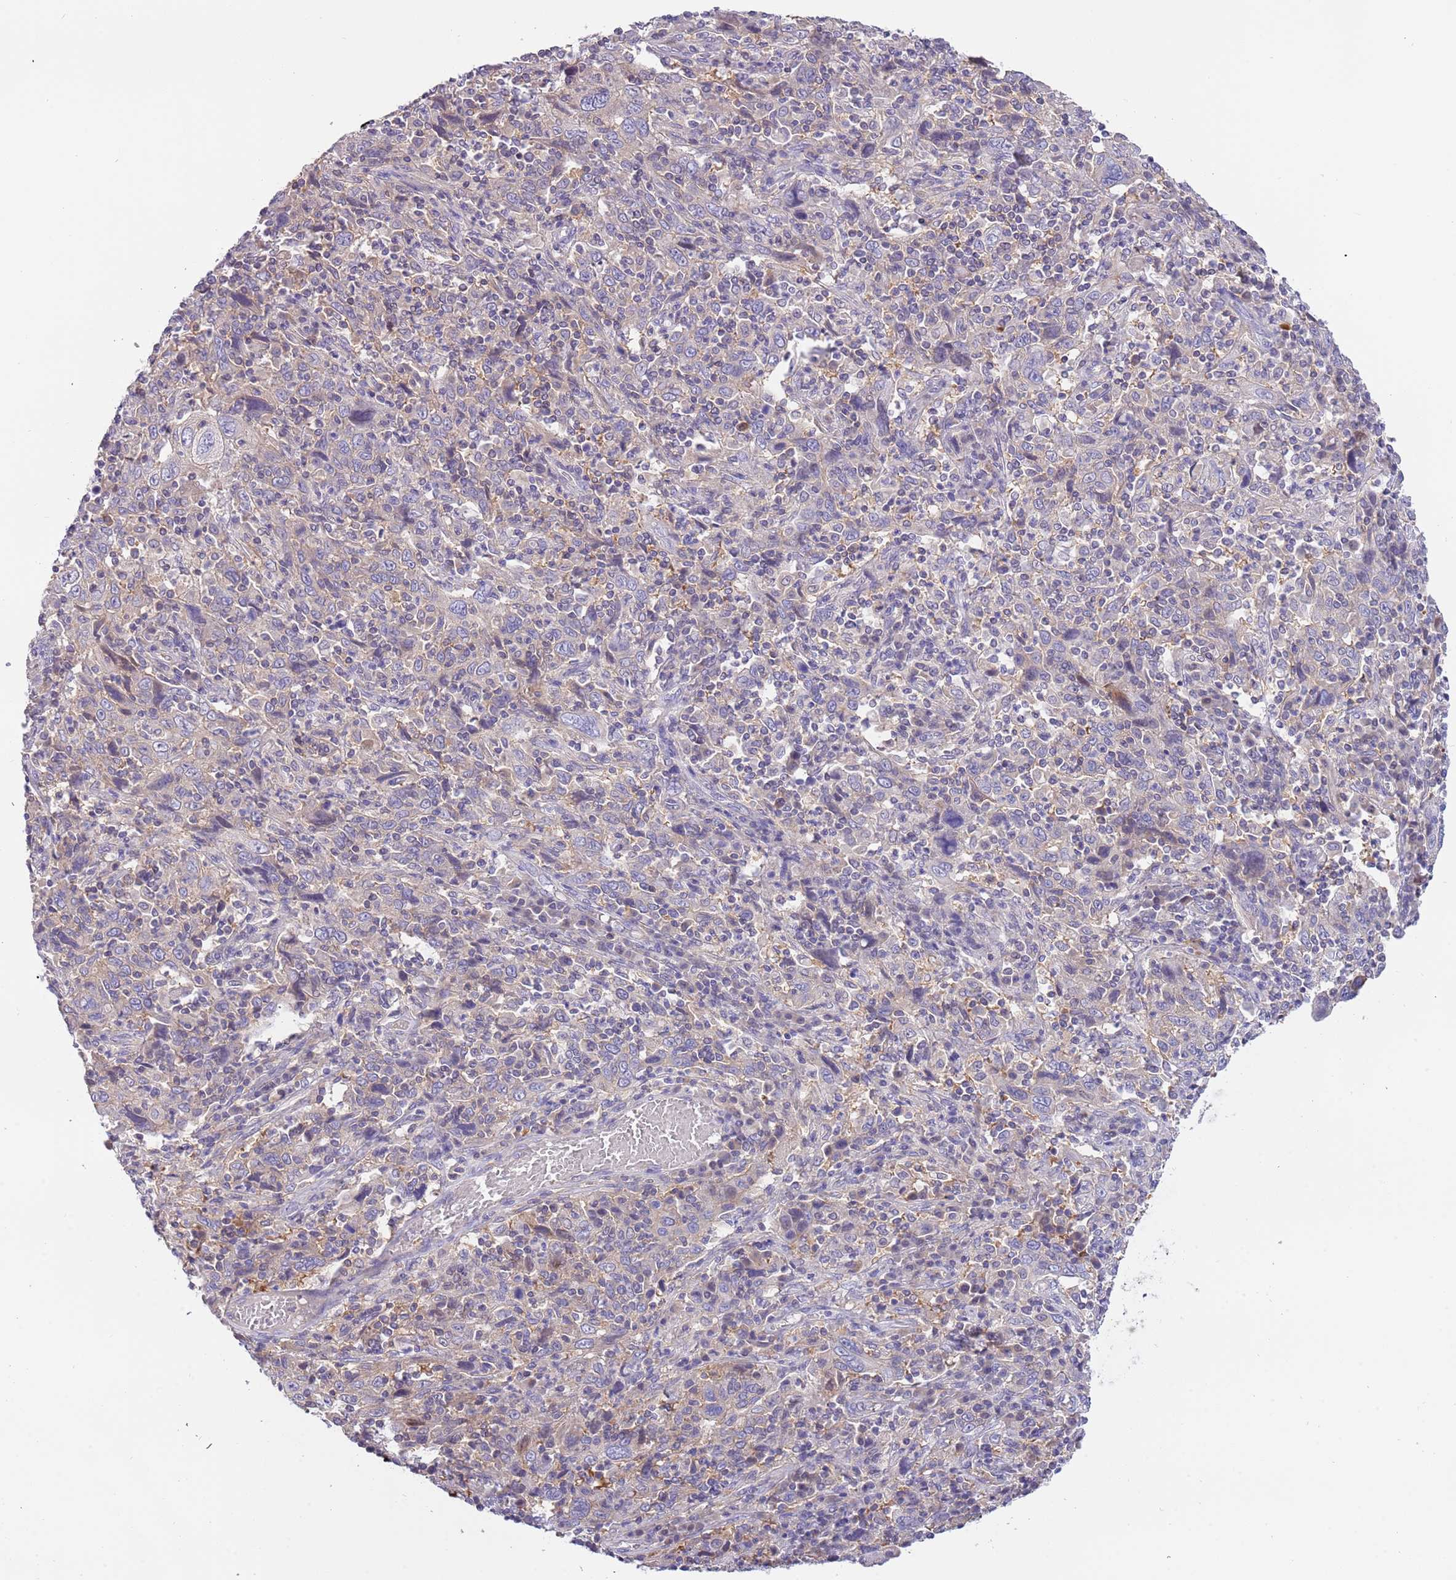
{"staining": {"intensity": "negative", "quantity": "none", "location": "none"}, "tissue": "cervical cancer", "cell_type": "Tumor cells", "image_type": "cancer", "snomed": [{"axis": "morphology", "description": "Squamous cell carcinoma, NOS"}, {"axis": "topography", "description": "Cervix"}], "caption": "Photomicrograph shows no significant protein staining in tumor cells of cervical cancer.", "gene": "STIP1", "patient": {"sex": "female", "age": 46}}